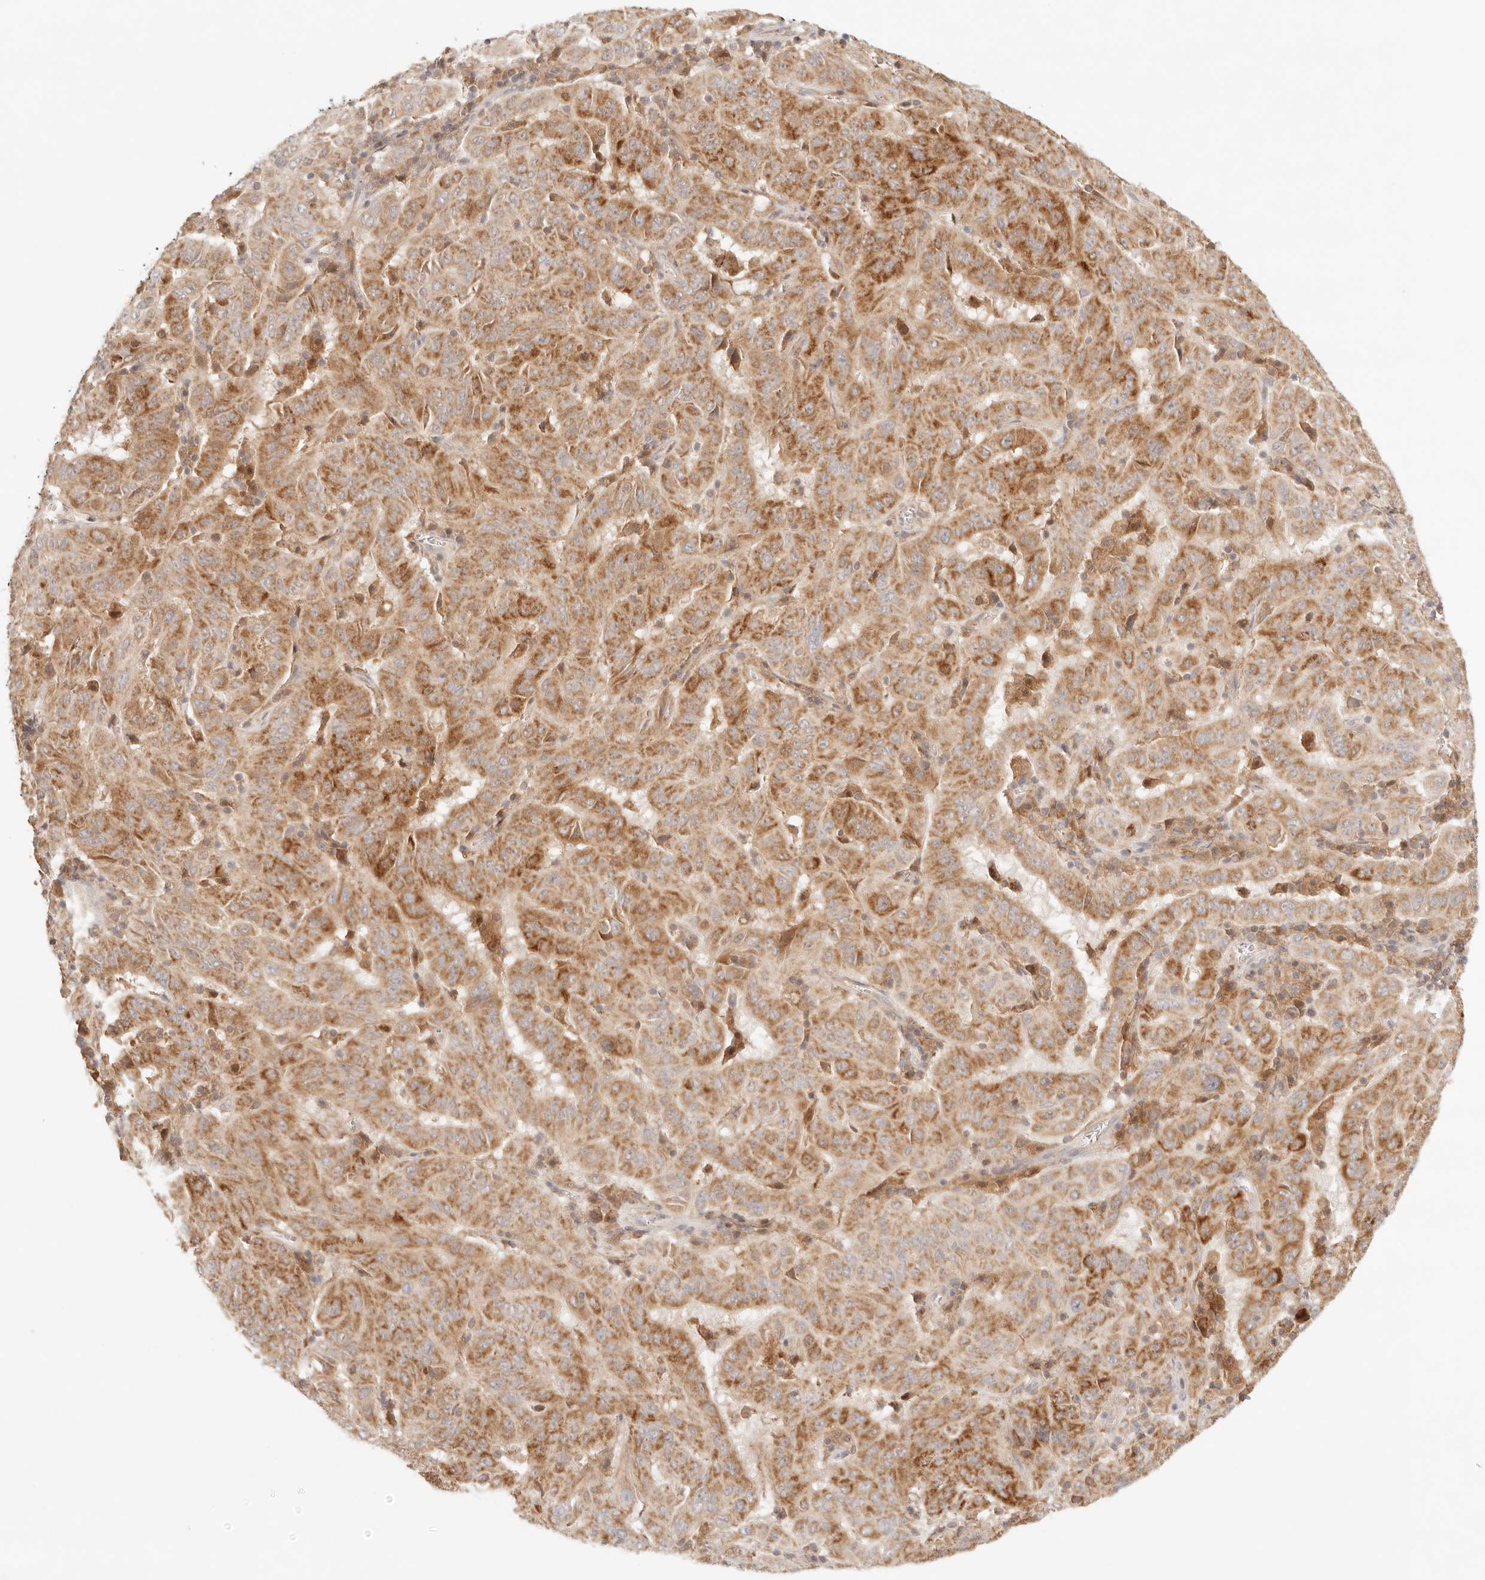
{"staining": {"intensity": "moderate", "quantity": ">75%", "location": "cytoplasmic/membranous"}, "tissue": "pancreatic cancer", "cell_type": "Tumor cells", "image_type": "cancer", "snomed": [{"axis": "morphology", "description": "Adenocarcinoma, NOS"}, {"axis": "topography", "description": "Pancreas"}], "caption": "Moderate cytoplasmic/membranous expression for a protein is appreciated in approximately >75% of tumor cells of pancreatic cancer (adenocarcinoma) using immunohistochemistry (IHC).", "gene": "COA6", "patient": {"sex": "male", "age": 63}}